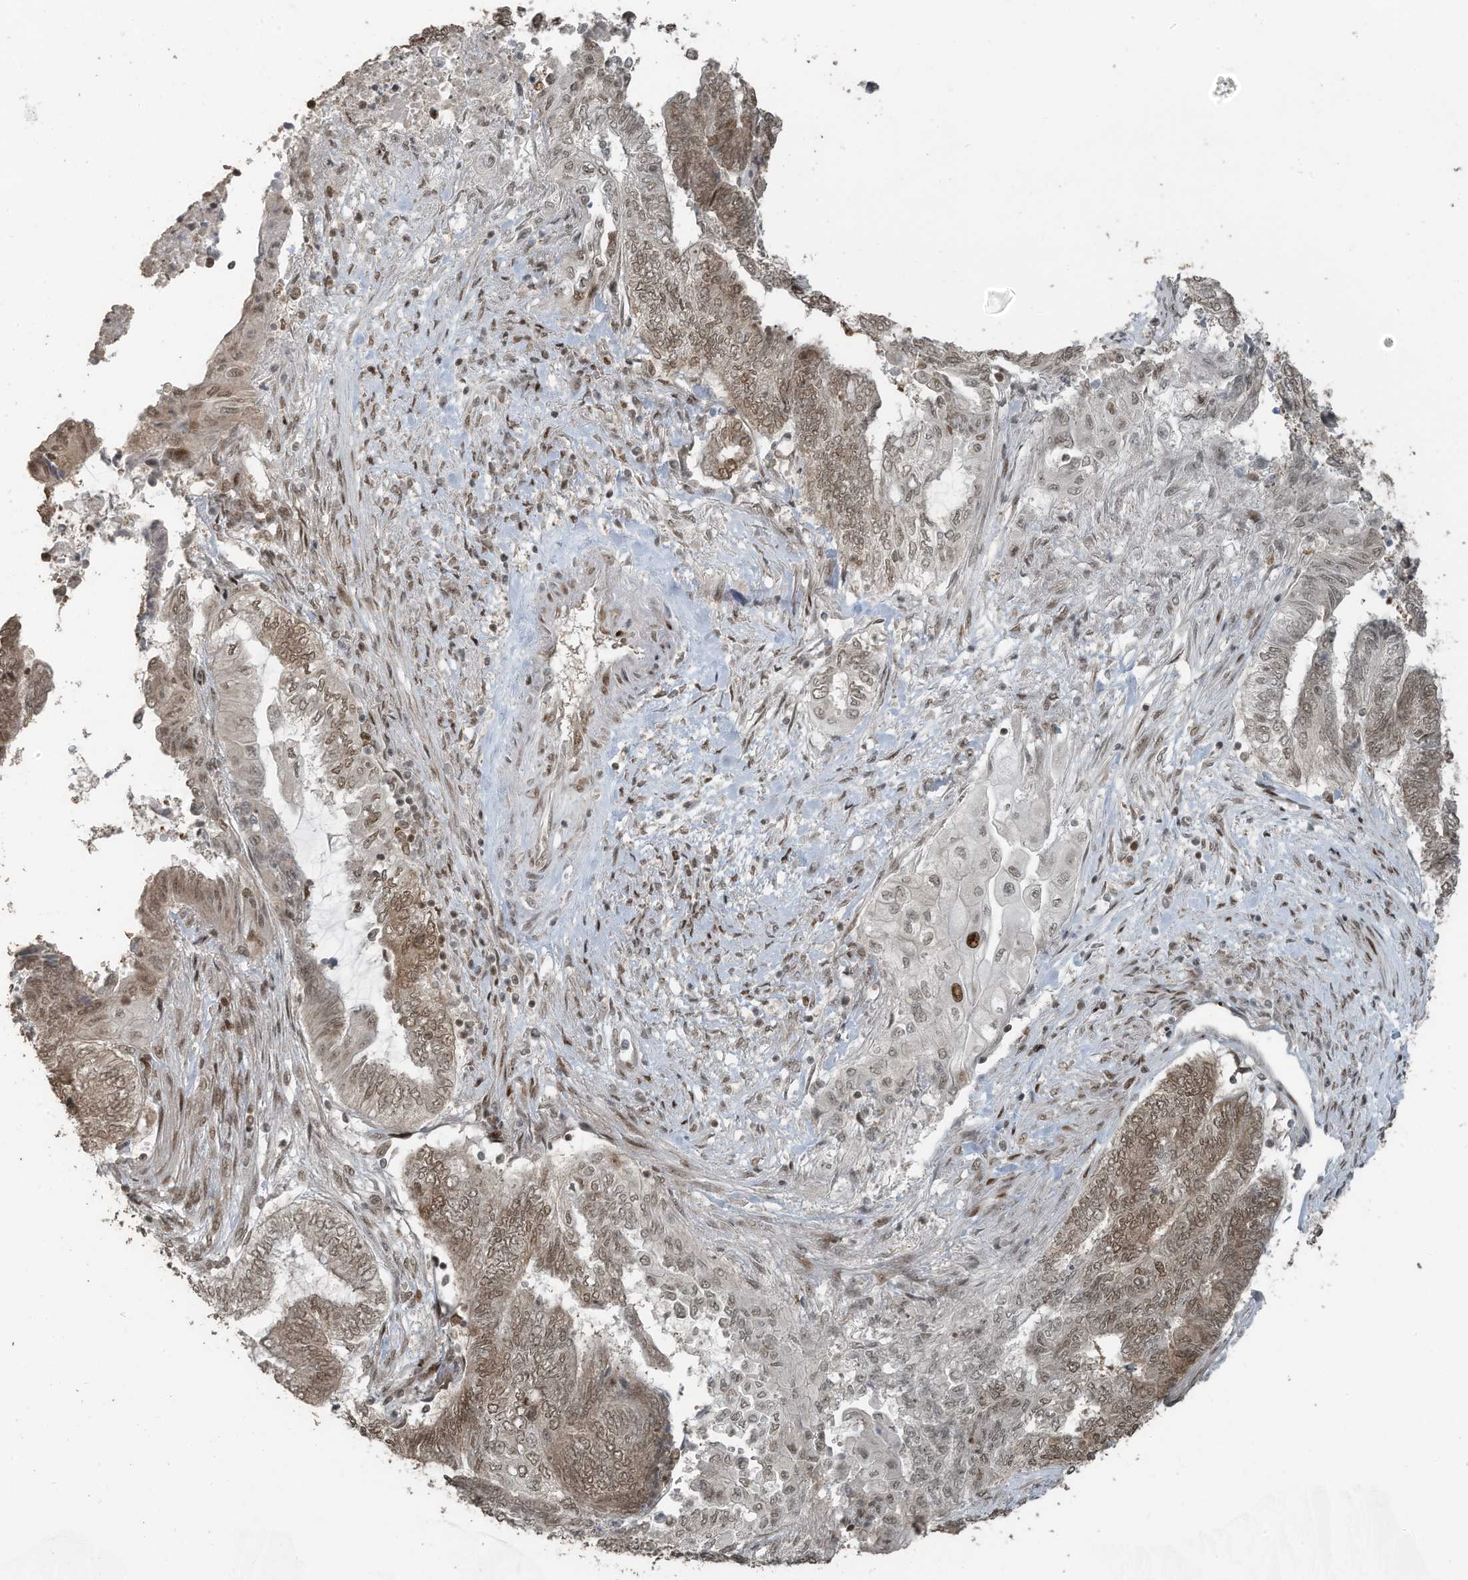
{"staining": {"intensity": "moderate", "quantity": ">75%", "location": "cytoplasmic/membranous,nuclear"}, "tissue": "endometrial cancer", "cell_type": "Tumor cells", "image_type": "cancer", "snomed": [{"axis": "morphology", "description": "Adenocarcinoma, NOS"}, {"axis": "topography", "description": "Uterus"}, {"axis": "topography", "description": "Endometrium"}], "caption": "Immunohistochemistry (DAB) staining of human endometrial cancer (adenocarcinoma) exhibits moderate cytoplasmic/membranous and nuclear protein staining in about >75% of tumor cells.", "gene": "PCNP", "patient": {"sex": "female", "age": 70}}